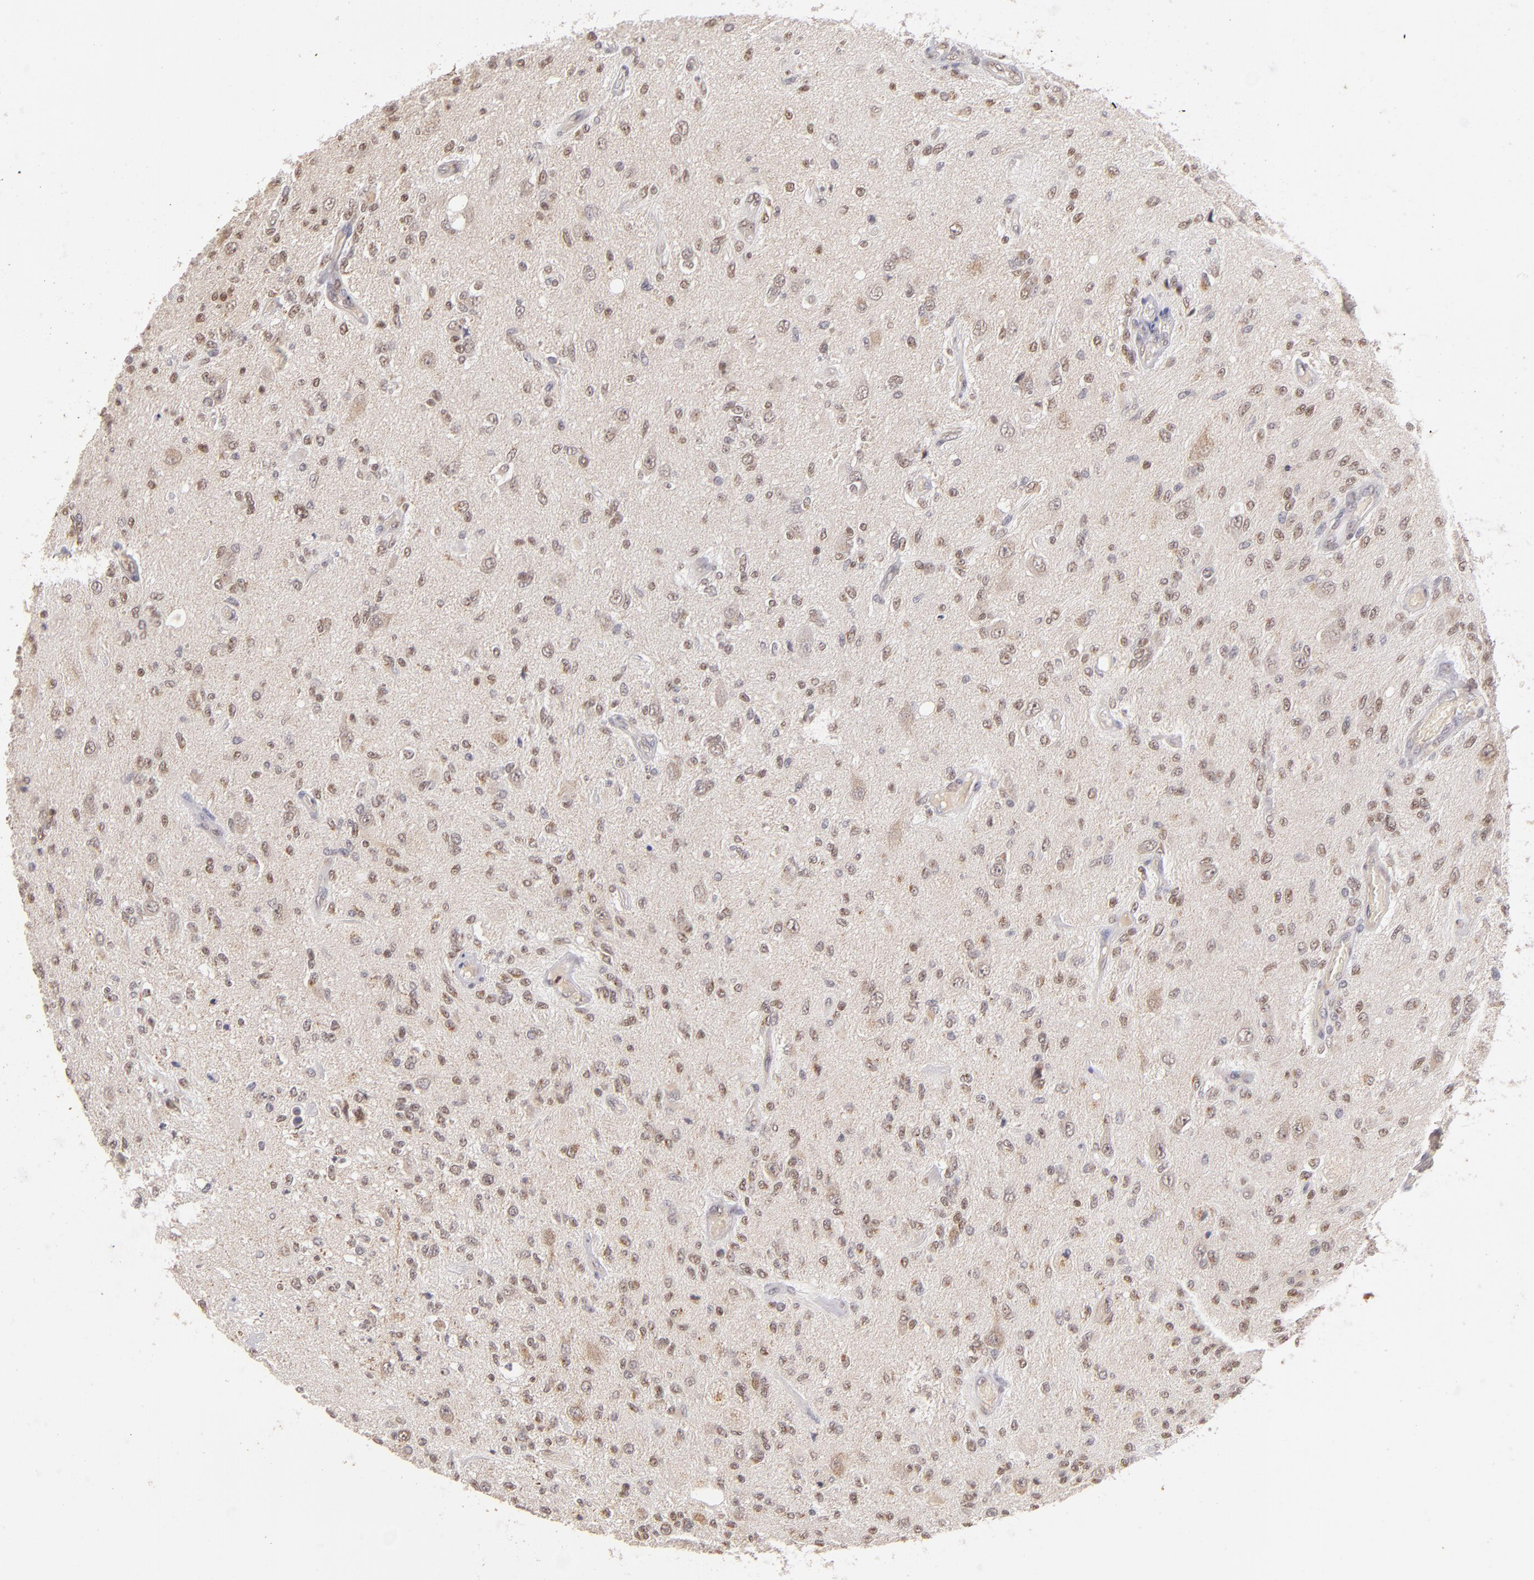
{"staining": {"intensity": "weak", "quantity": "25%-75%", "location": "nuclear"}, "tissue": "glioma", "cell_type": "Tumor cells", "image_type": "cancer", "snomed": [{"axis": "morphology", "description": "Normal tissue, NOS"}, {"axis": "morphology", "description": "Glioma, malignant, High grade"}, {"axis": "topography", "description": "Cerebral cortex"}], "caption": "Immunohistochemical staining of malignant glioma (high-grade) shows low levels of weak nuclear protein staining in approximately 25%-75% of tumor cells. The protein of interest is stained brown, and the nuclei are stained in blue (DAB IHC with brightfield microscopy, high magnification).", "gene": "NFE2", "patient": {"sex": "male", "age": 77}}